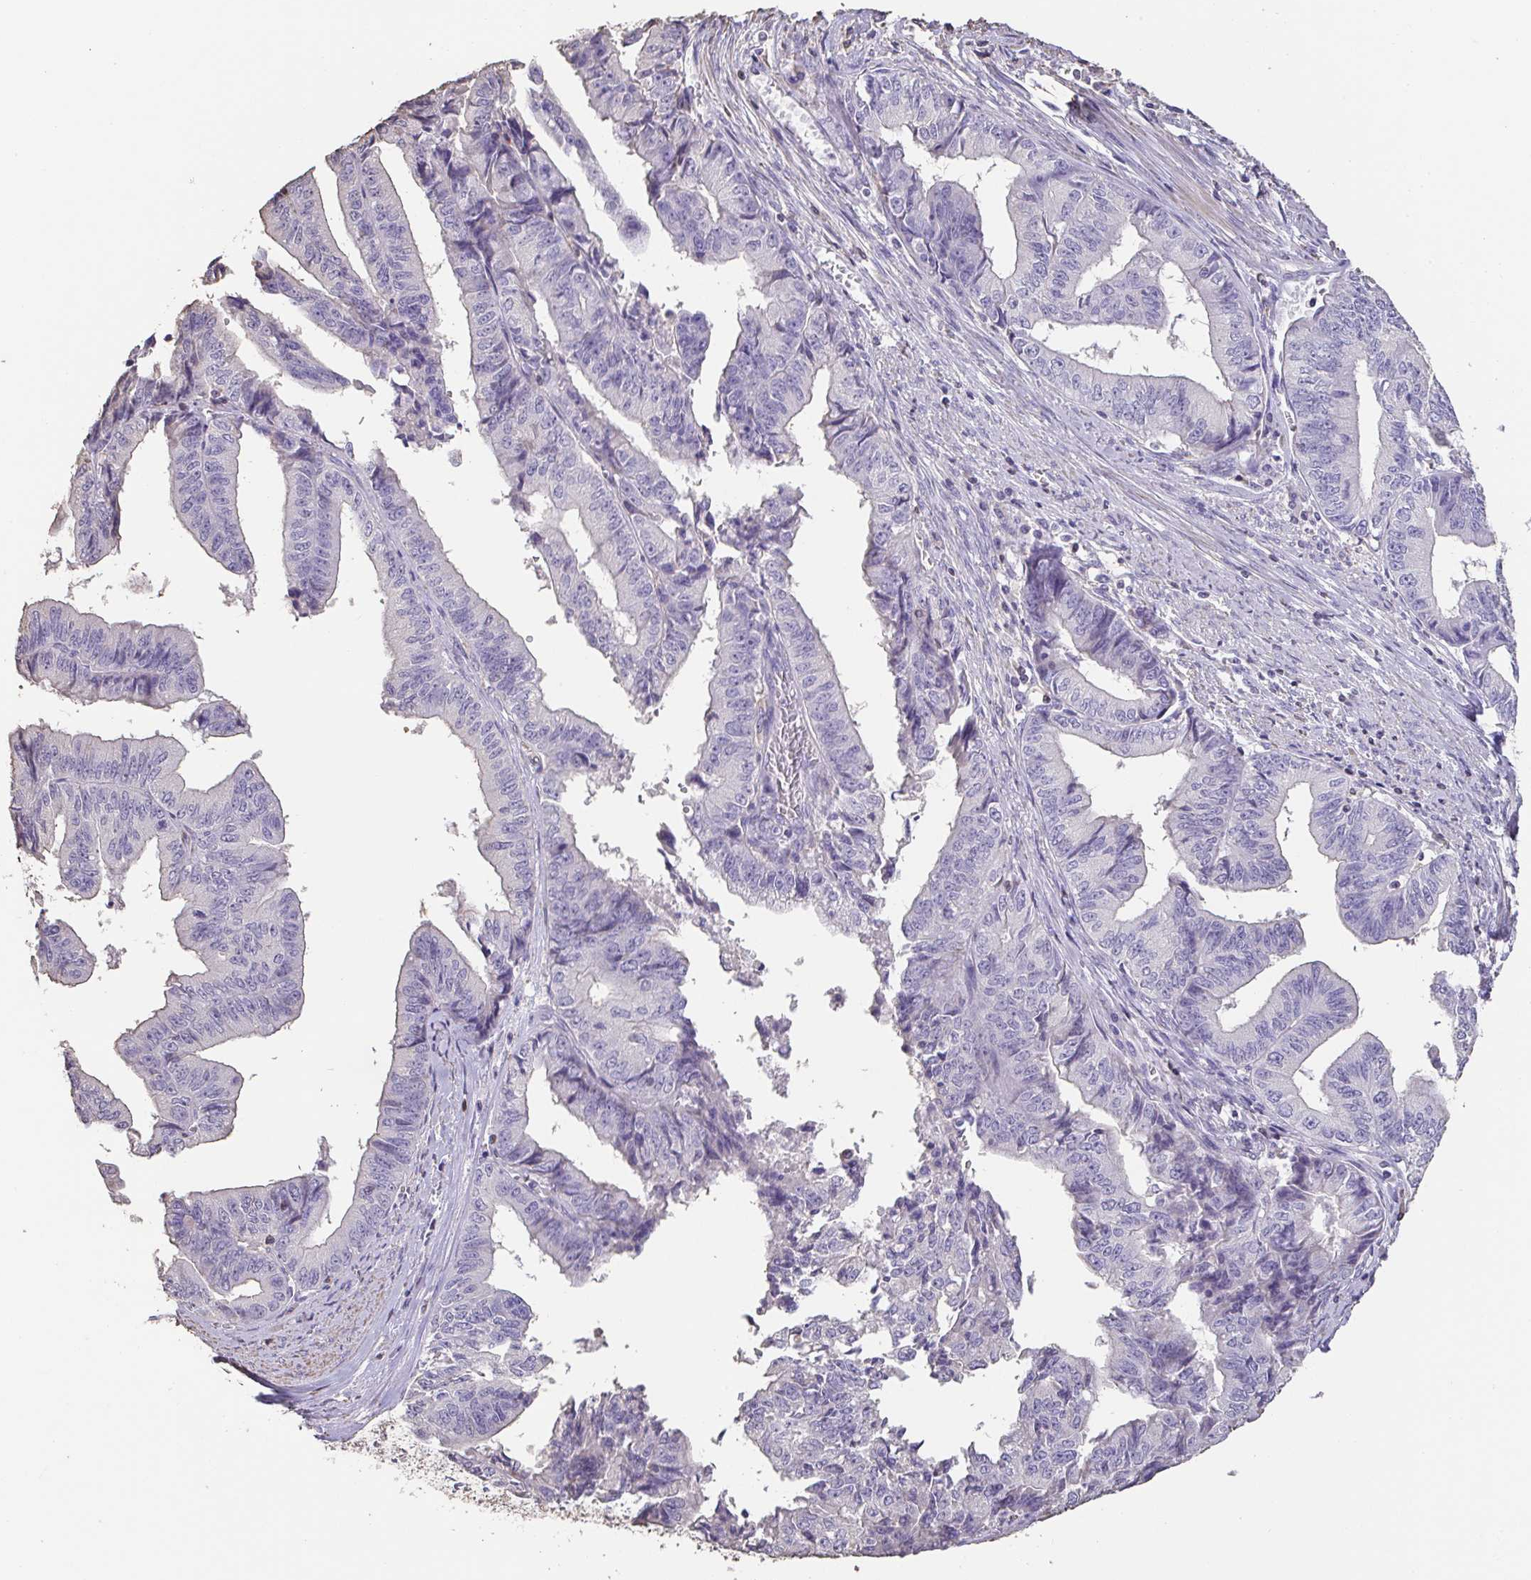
{"staining": {"intensity": "negative", "quantity": "none", "location": "none"}, "tissue": "endometrial cancer", "cell_type": "Tumor cells", "image_type": "cancer", "snomed": [{"axis": "morphology", "description": "Adenocarcinoma, NOS"}, {"axis": "topography", "description": "Endometrium"}], "caption": "This is a histopathology image of immunohistochemistry (IHC) staining of adenocarcinoma (endometrial), which shows no staining in tumor cells.", "gene": "IL23R", "patient": {"sex": "female", "age": 65}}